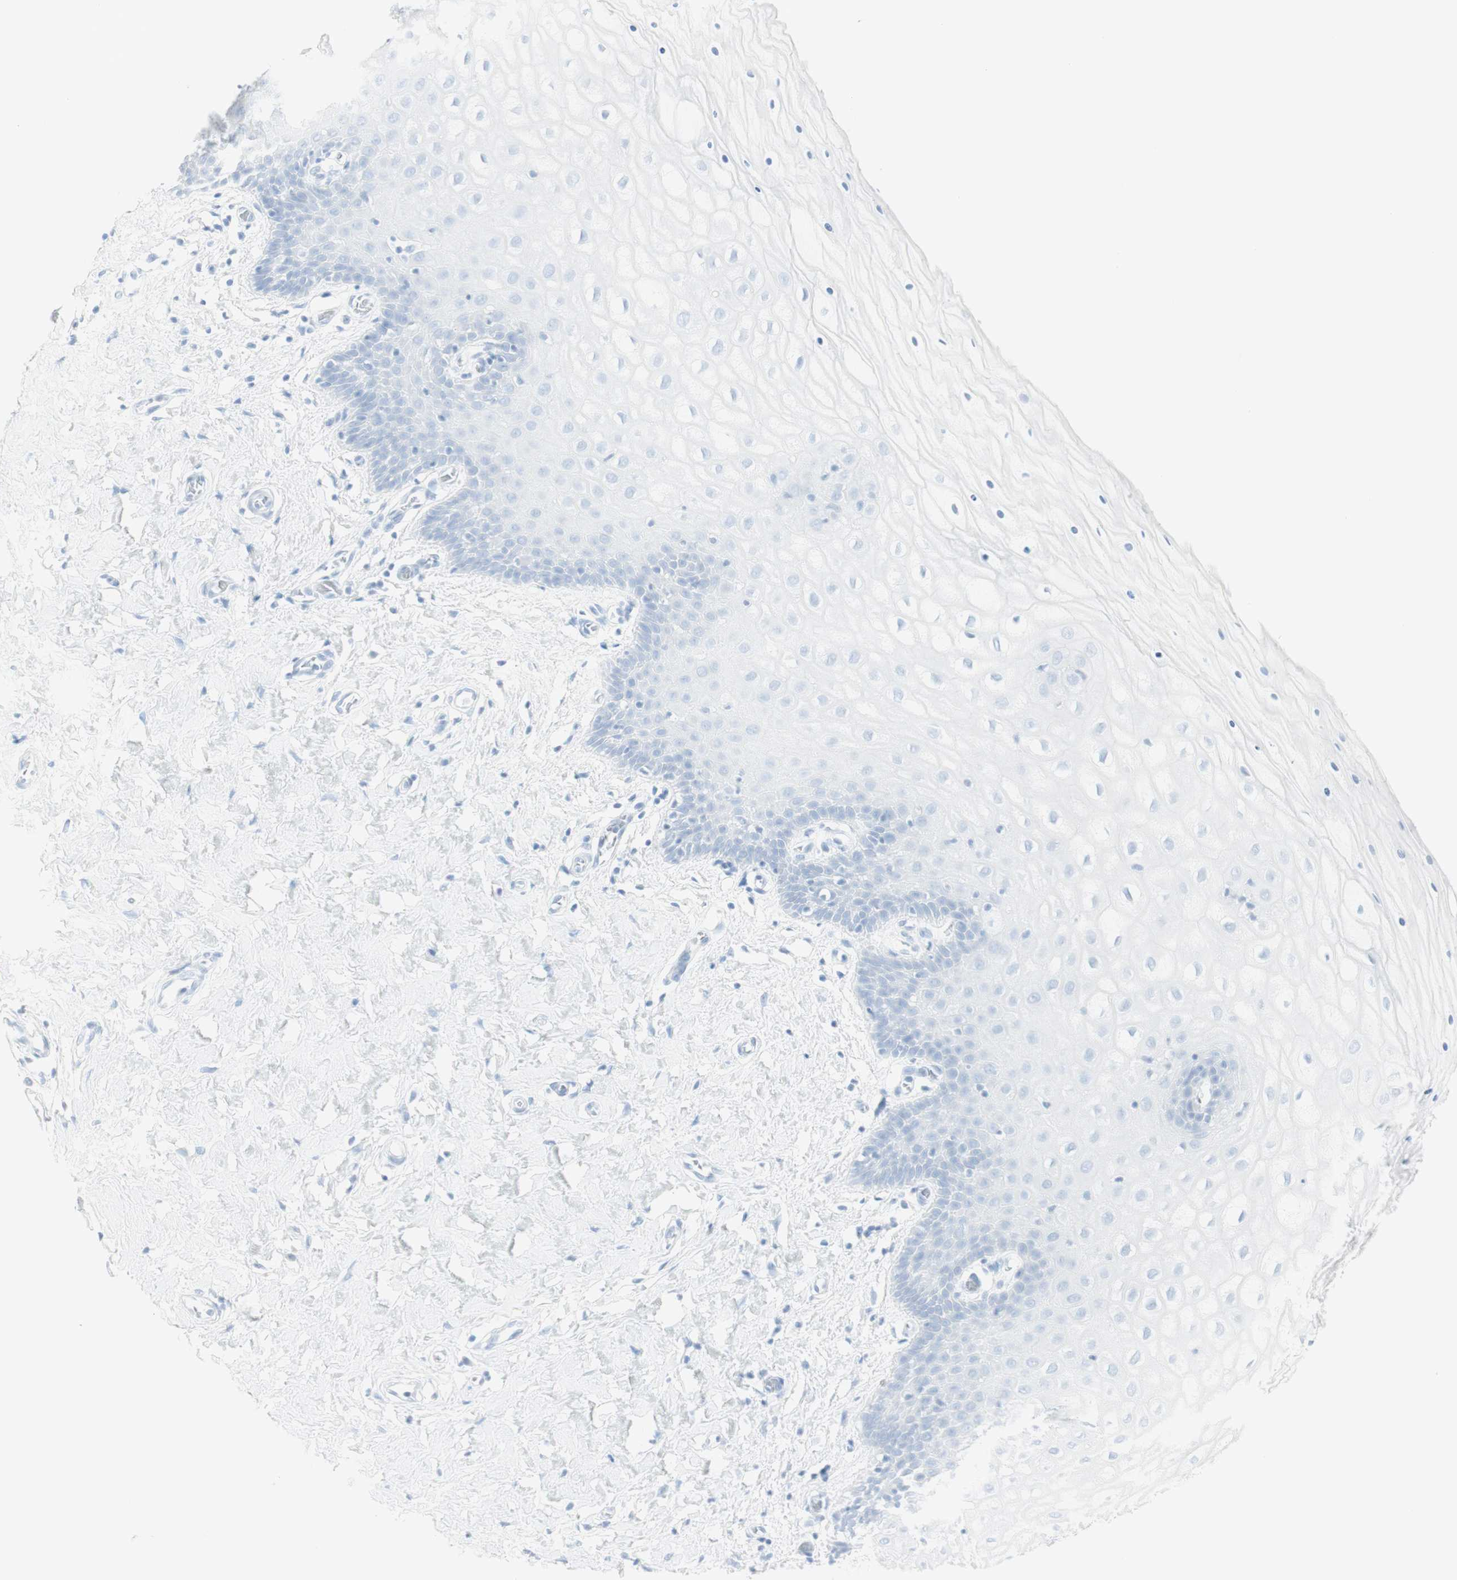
{"staining": {"intensity": "negative", "quantity": "none", "location": "none"}, "tissue": "cervix", "cell_type": "Glandular cells", "image_type": "normal", "snomed": [{"axis": "morphology", "description": "Normal tissue, NOS"}, {"axis": "topography", "description": "Cervix"}], "caption": "Immunohistochemistry histopathology image of unremarkable cervix: human cervix stained with DAB reveals no significant protein positivity in glandular cells.", "gene": "NAPSA", "patient": {"sex": "female", "age": 55}}